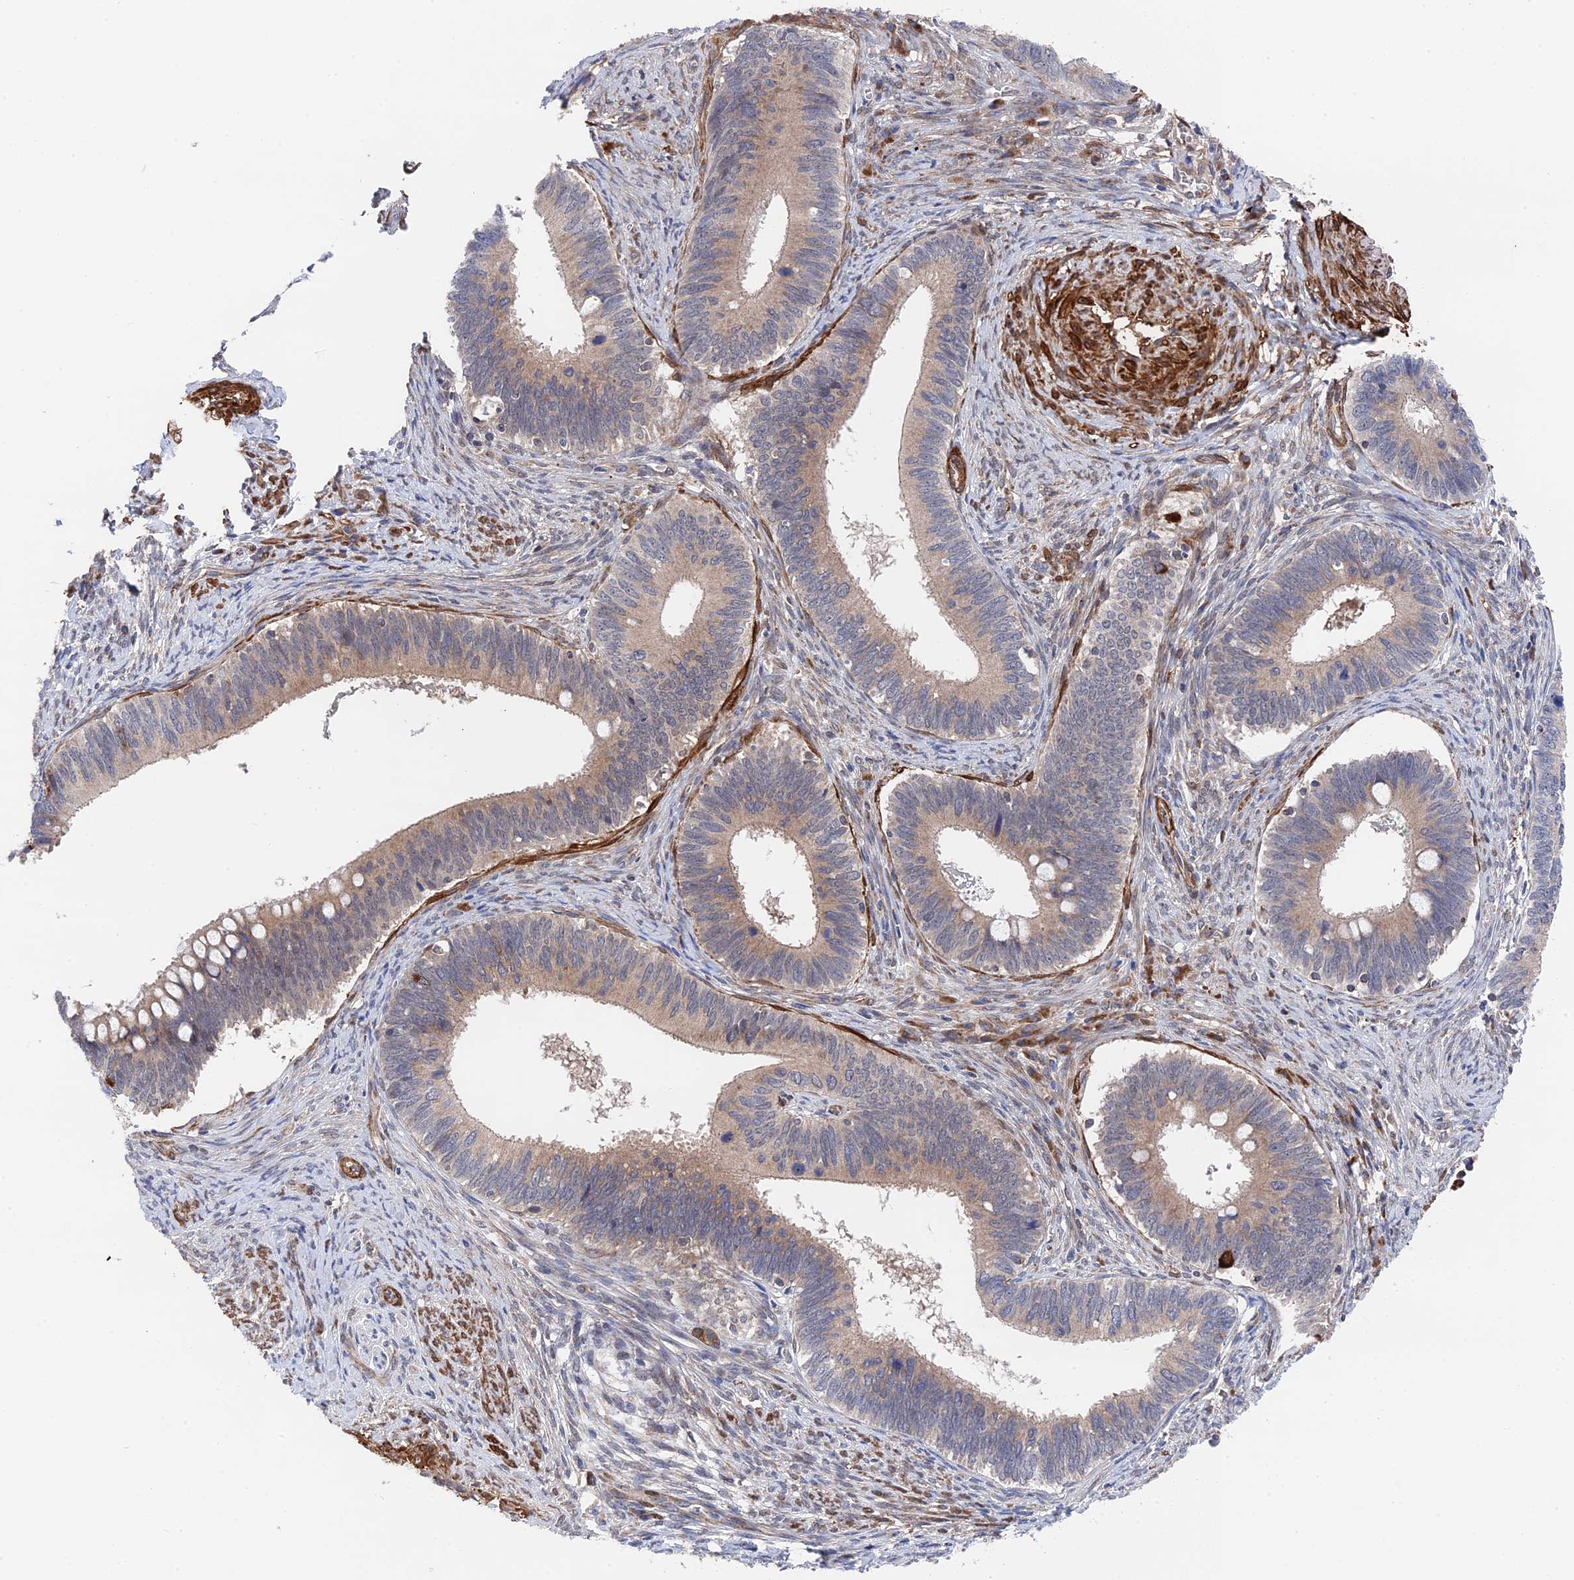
{"staining": {"intensity": "weak", "quantity": ">75%", "location": "cytoplasmic/membranous"}, "tissue": "cervical cancer", "cell_type": "Tumor cells", "image_type": "cancer", "snomed": [{"axis": "morphology", "description": "Adenocarcinoma, NOS"}, {"axis": "topography", "description": "Cervix"}], "caption": "This image reveals cervical adenocarcinoma stained with immunohistochemistry (IHC) to label a protein in brown. The cytoplasmic/membranous of tumor cells show weak positivity for the protein. Nuclei are counter-stained blue.", "gene": "ZNF320", "patient": {"sex": "female", "age": 42}}